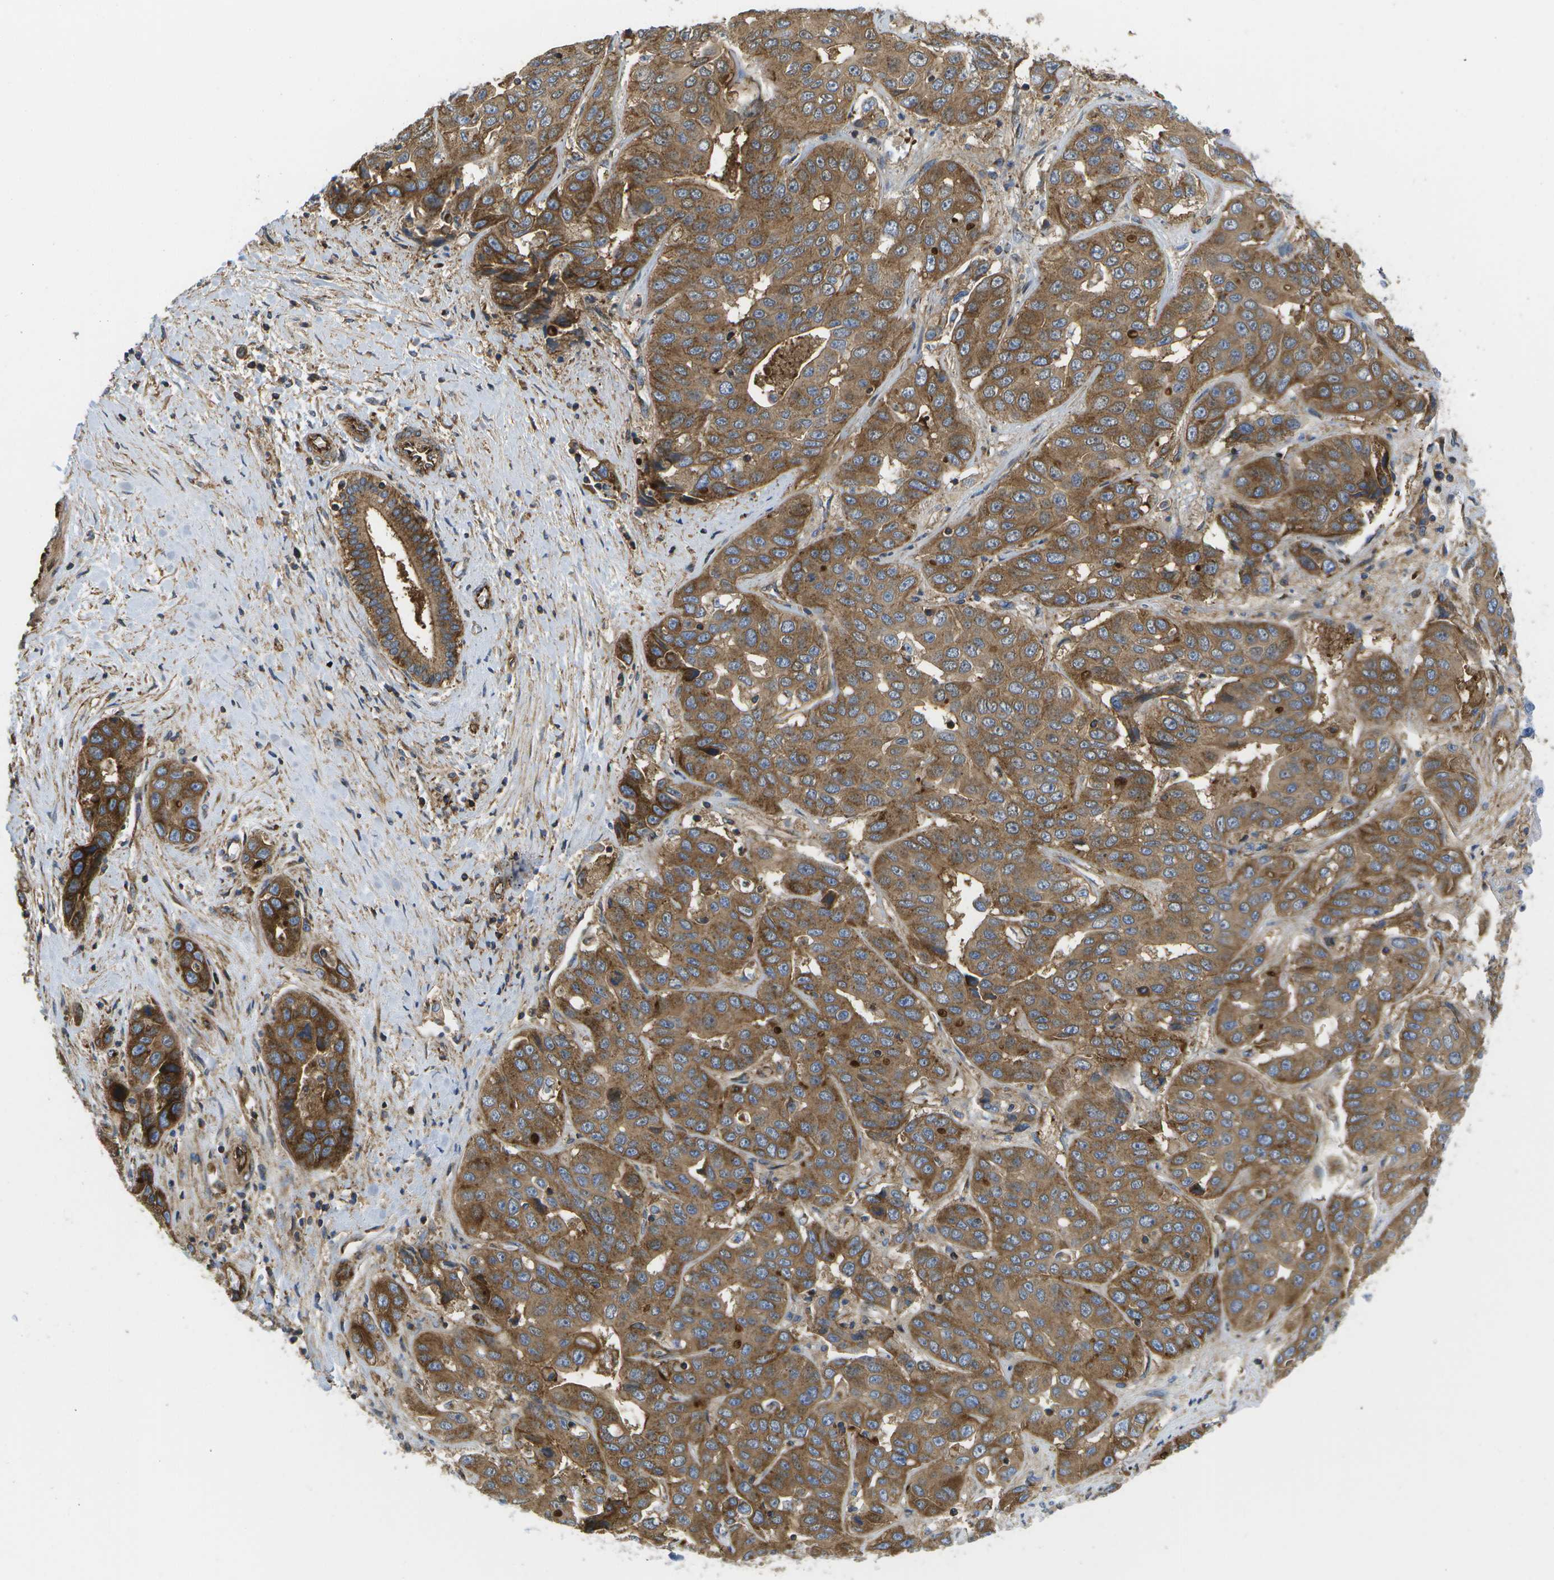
{"staining": {"intensity": "moderate", "quantity": ">75%", "location": "cytoplasmic/membranous"}, "tissue": "liver cancer", "cell_type": "Tumor cells", "image_type": "cancer", "snomed": [{"axis": "morphology", "description": "Cholangiocarcinoma"}, {"axis": "topography", "description": "Liver"}], "caption": "This histopathology image demonstrates liver cancer stained with immunohistochemistry (IHC) to label a protein in brown. The cytoplasmic/membranous of tumor cells show moderate positivity for the protein. Nuclei are counter-stained blue.", "gene": "BST2", "patient": {"sex": "female", "age": 52}}